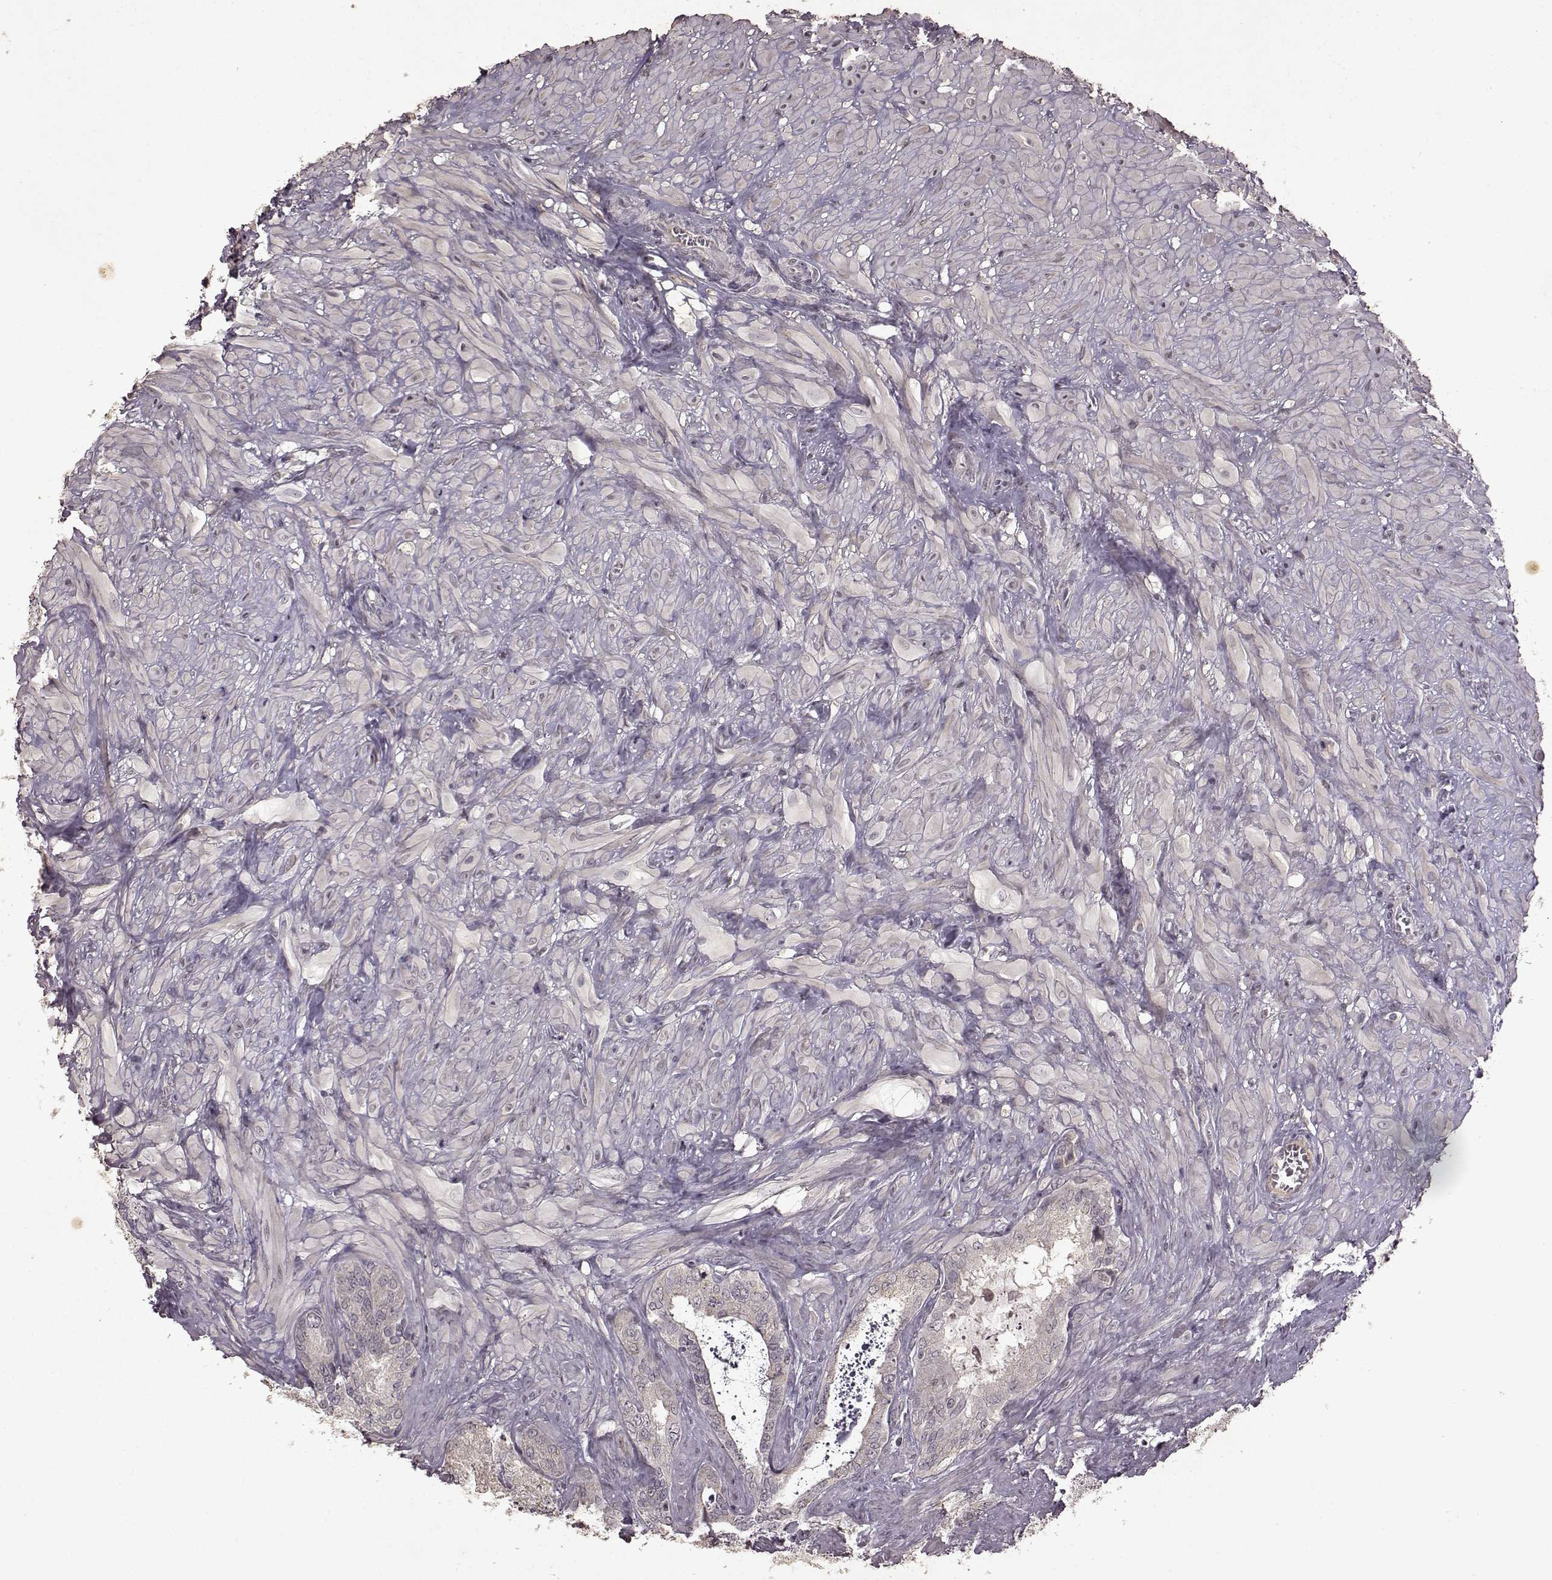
{"staining": {"intensity": "negative", "quantity": "none", "location": "none"}, "tissue": "seminal vesicle", "cell_type": "Glandular cells", "image_type": "normal", "snomed": [{"axis": "morphology", "description": "Normal tissue, NOS"}, {"axis": "topography", "description": "Seminal veicle"}], "caption": "Glandular cells are negative for protein expression in normal human seminal vesicle.", "gene": "LHB", "patient": {"sex": "male", "age": 72}}